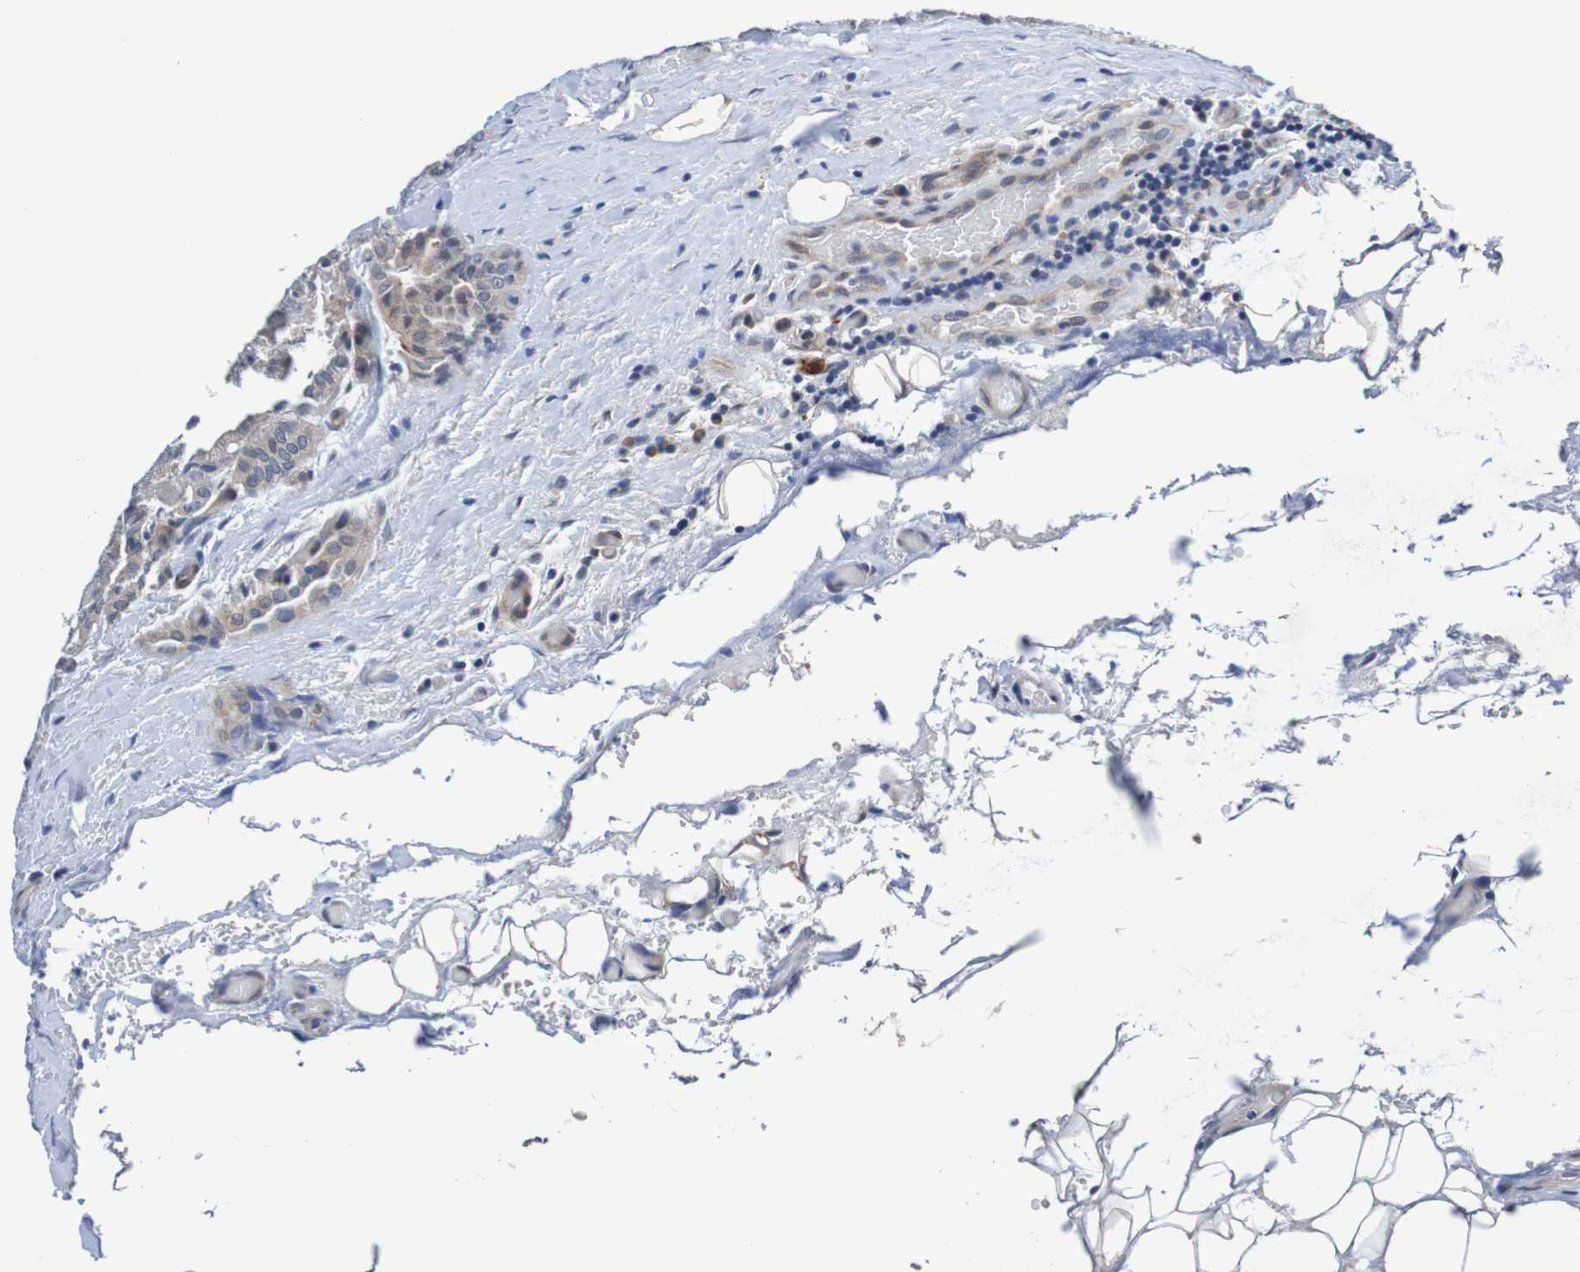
{"staining": {"intensity": "weak", "quantity": "<25%", "location": "cytoplasmic/membranous"}, "tissue": "thyroid cancer", "cell_type": "Tumor cells", "image_type": "cancer", "snomed": [{"axis": "morphology", "description": "Papillary adenocarcinoma, NOS"}, {"axis": "topography", "description": "Thyroid gland"}], "caption": "Immunohistochemical staining of thyroid papillary adenocarcinoma exhibits no significant expression in tumor cells.", "gene": "CPED1", "patient": {"sex": "male", "age": 77}}